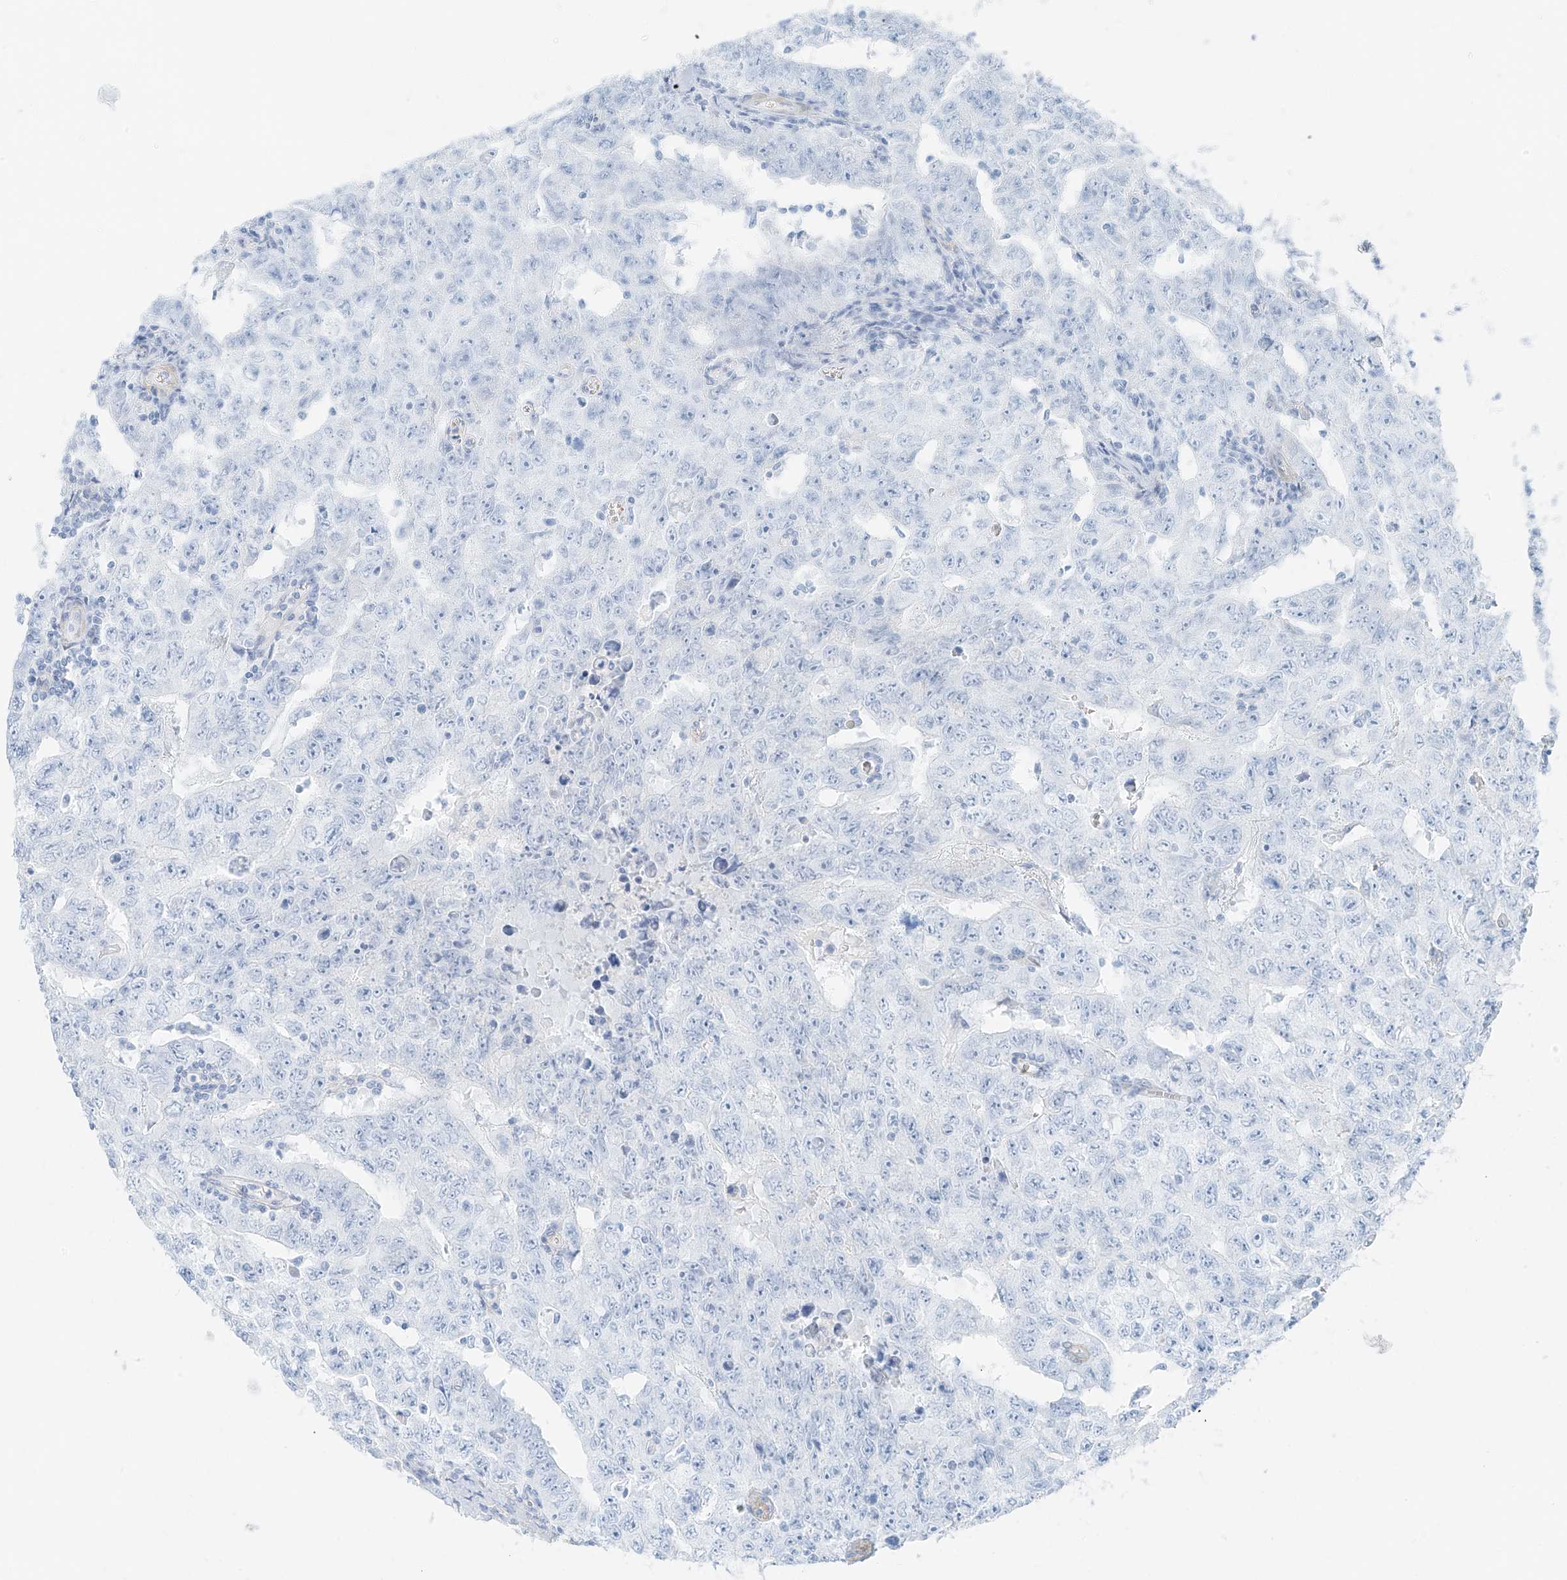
{"staining": {"intensity": "negative", "quantity": "none", "location": "none"}, "tissue": "testis cancer", "cell_type": "Tumor cells", "image_type": "cancer", "snomed": [{"axis": "morphology", "description": "Carcinoma, Embryonal, NOS"}, {"axis": "topography", "description": "Testis"}], "caption": "Tumor cells show no significant expression in embryonal carcinoma (testis).", "gene": "SMCP", "patient": {"sex": "male", "age": 26}}